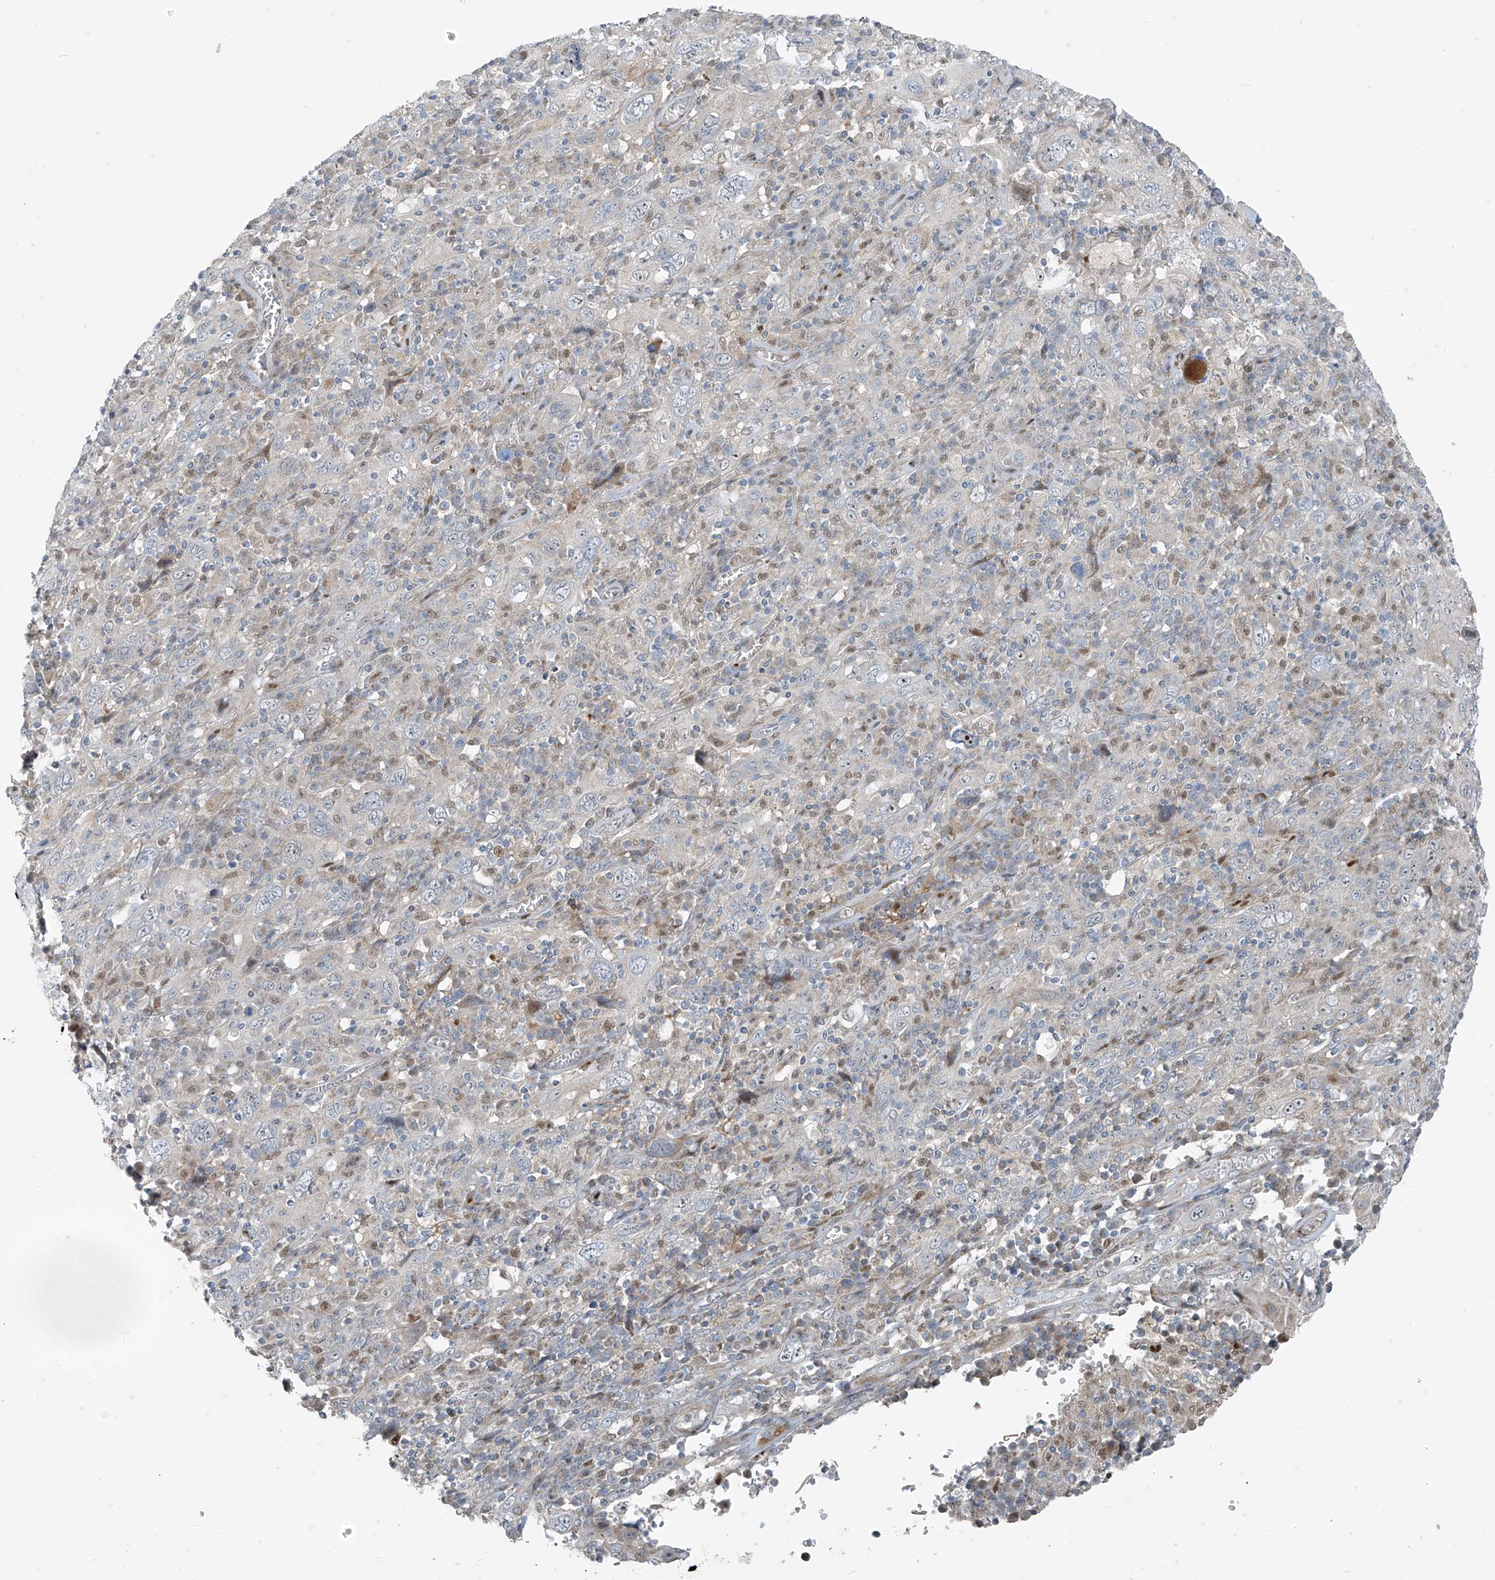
{"staining": {"intensity": "negative", "quantity": "none", "location": "none"}, "tissue": "cervical cancer", "cell_type": "Tumor cells", "image_type": "cancer", "snomed": [{"axis": "morphology", "description": "Squamous cell carcinoma, NOS"}, {"axis": "topography", "description": "Cervix"}], "caption": "This is a histopathology image of immunohistochemistry staining of cervical cancer, which shows no expression in tumor cells.", "gene": "PPCS", "patient": {"sex": "female", "age": 46}}